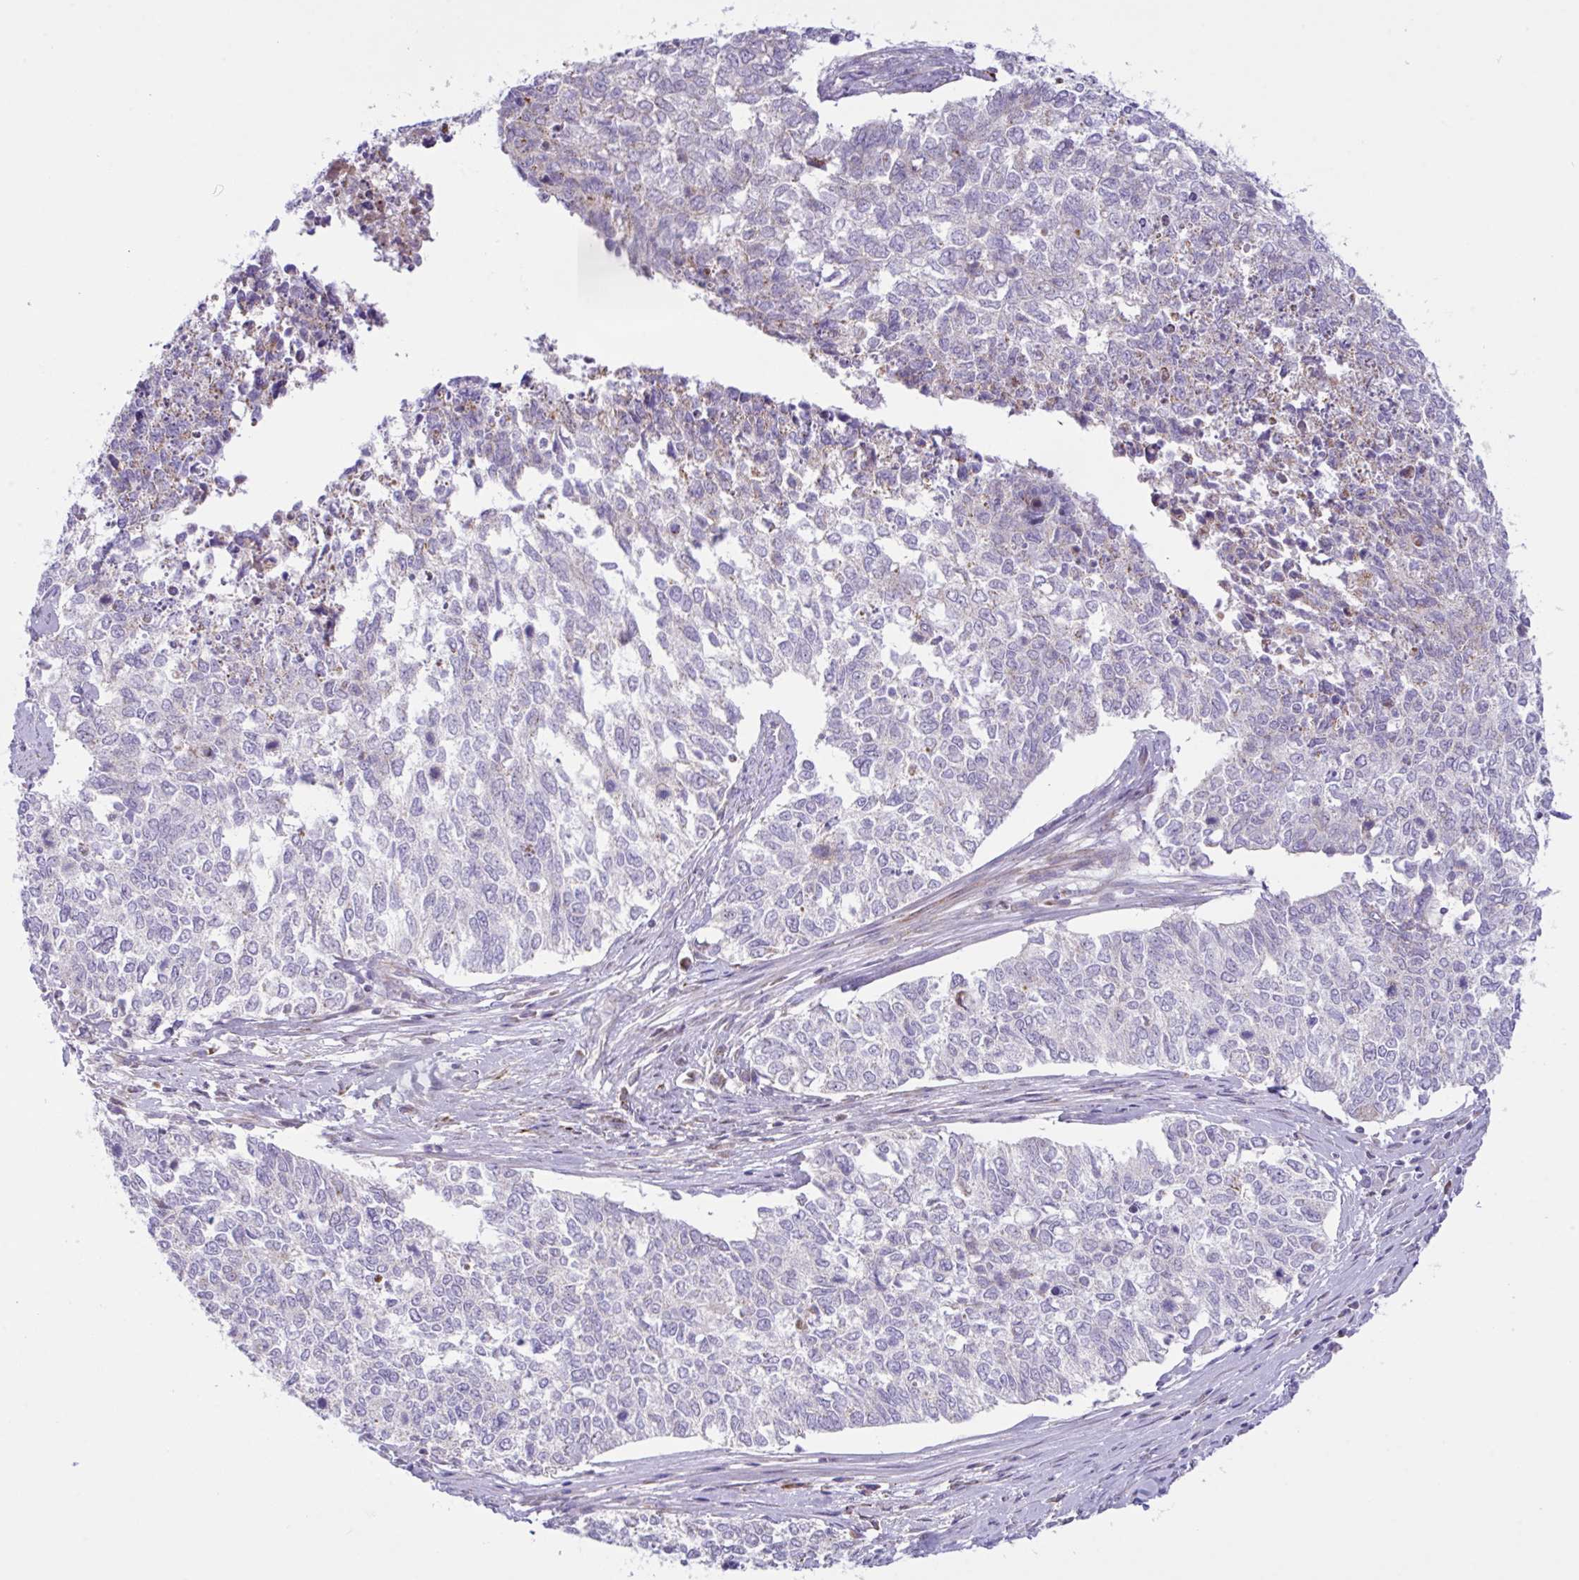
{"staining": {"intensity": "weak", "quantity": "<25%", "location": "cytoplasmic/membranous"}, "tissue": "cervical cancer", "cell_type": "Tumor cells", "image_type": "cancer", "snomed": [{"axis": "morphology", "description": "Adenocarcinoma, NOS"}, {"axis": "topography", "description": "Cervix"}], "caption": "DAB immunohistochemical staining of human cervical adenocarcinoma displays no significant expression in tumor cells.", "gene": "CHDH", "patient": {"sex": "female", "age": 63}}